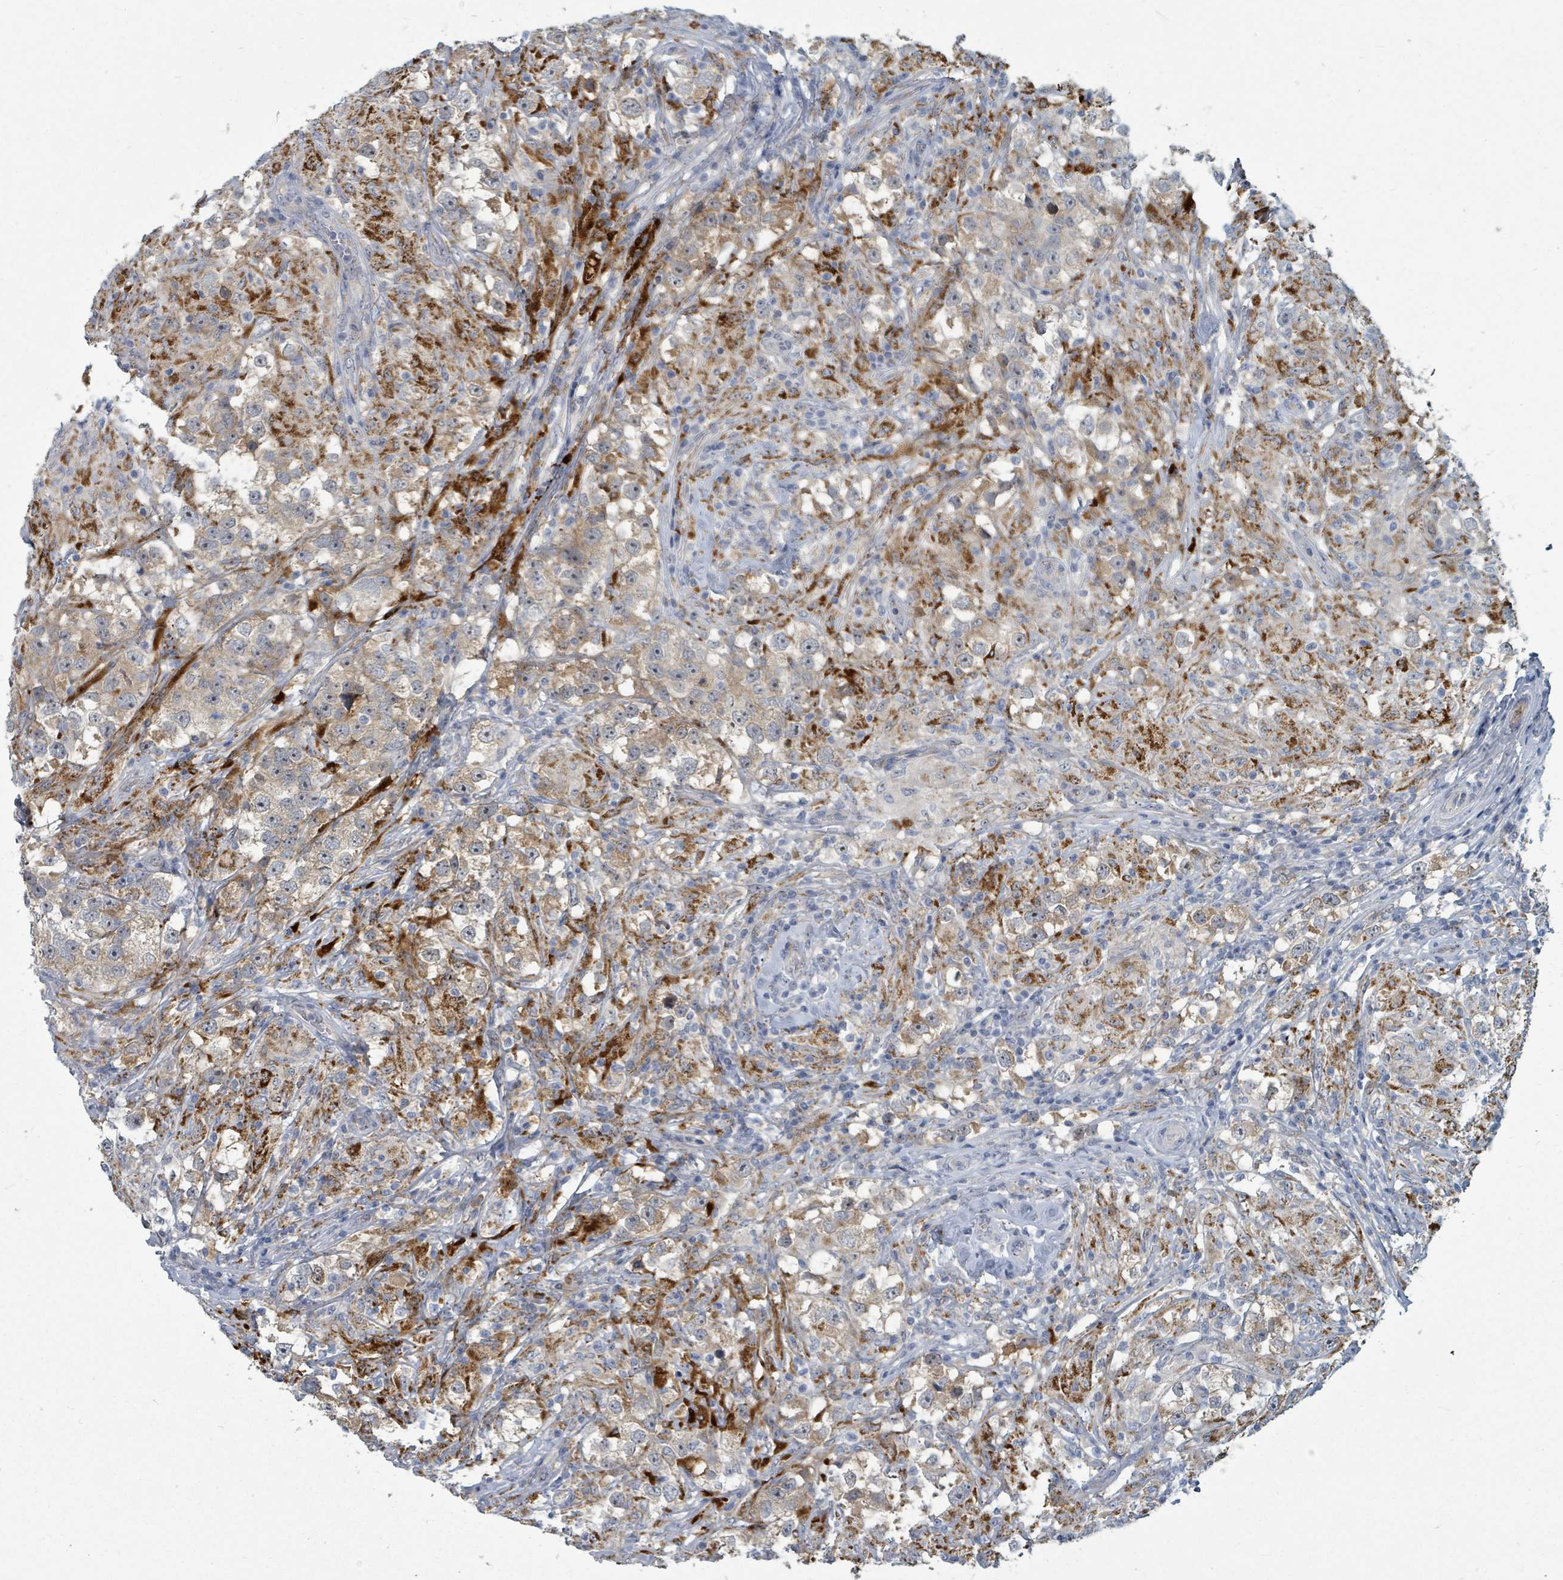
{"staining": {"intensity": "weak", "quantity": ">75%", "location": "cytoplasmic/membranous"}, "tissue": "testis cancer", "cell_type": "Tumor cells", "image_type": "cancer", "snomed": [{"axis": "morphology", "description": "Seminoma, NOS"}, {"axis": "topography", "description": "Testis"}], "caption": "An image of testis cancer stained for a protein demonstrates weak cytoplasmic/membranous brown staining in tumor cells. (brown staining indicates protein expression, while blue staining denotes nuclei).", "gene": "TRDMT1", "patient": {"sex": "male", "age": 46}}